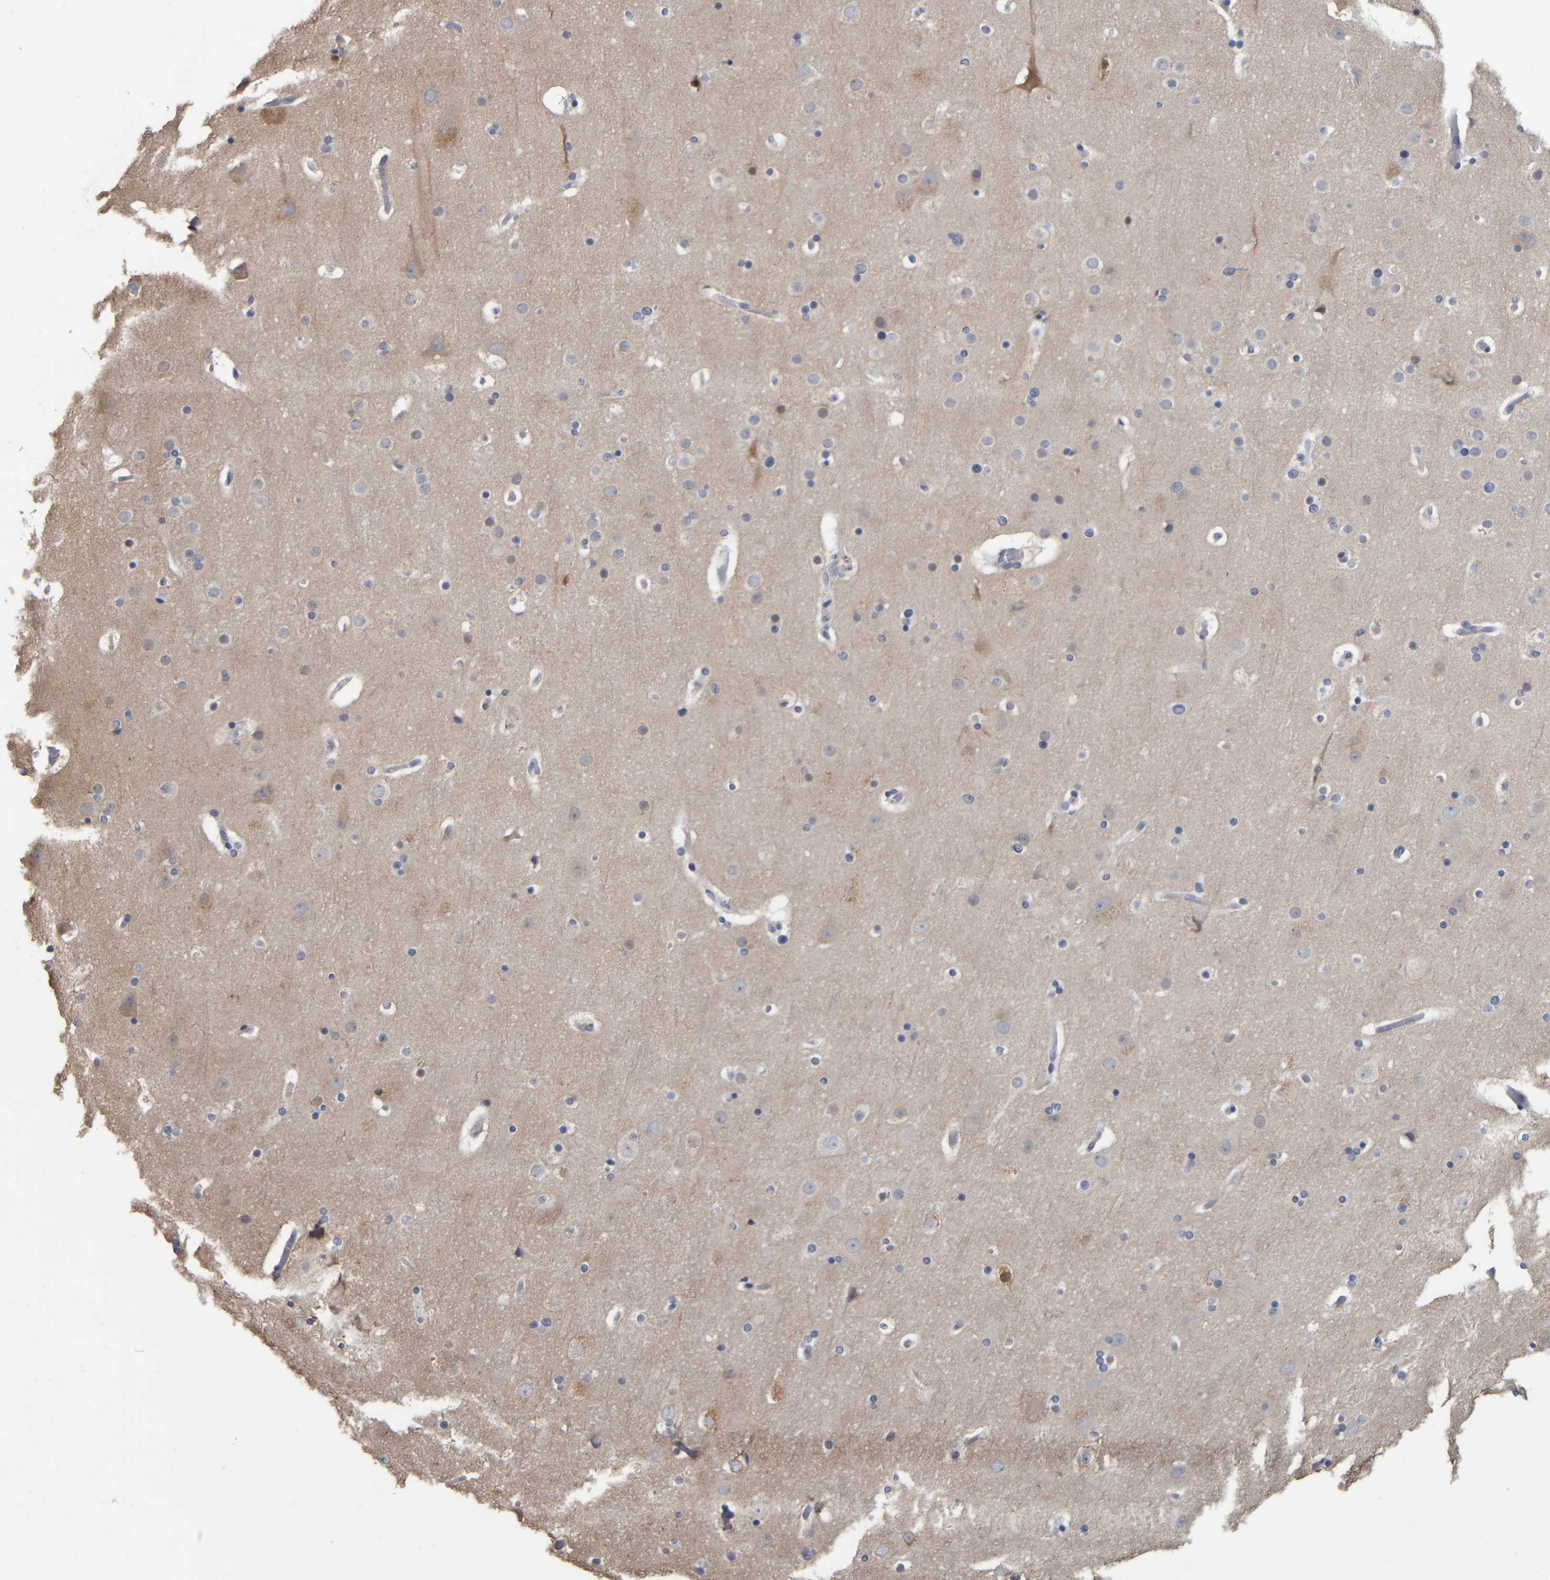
{"staining": {"intensity": "negative", "quantity": "none", "location": "none"}, "tissue": "cerebral cortex", "cell_type": "Endothelial cells", "image_type": "normal", "snomed": [{"axis": "morphology", "description": "Normal tissue, NOS"}, {"axis": "topography", "description": "Cerebral cortex"}], "caption": "Photomicrograph shows no significant protein positivity in endothelial cells of normal cerebral cortex. (DAB immunohistochemistry visualized using brightfield microscopy, high magnification).", "gene": "CAVIN4", "patient": {"sex": "male", "age": 57}}